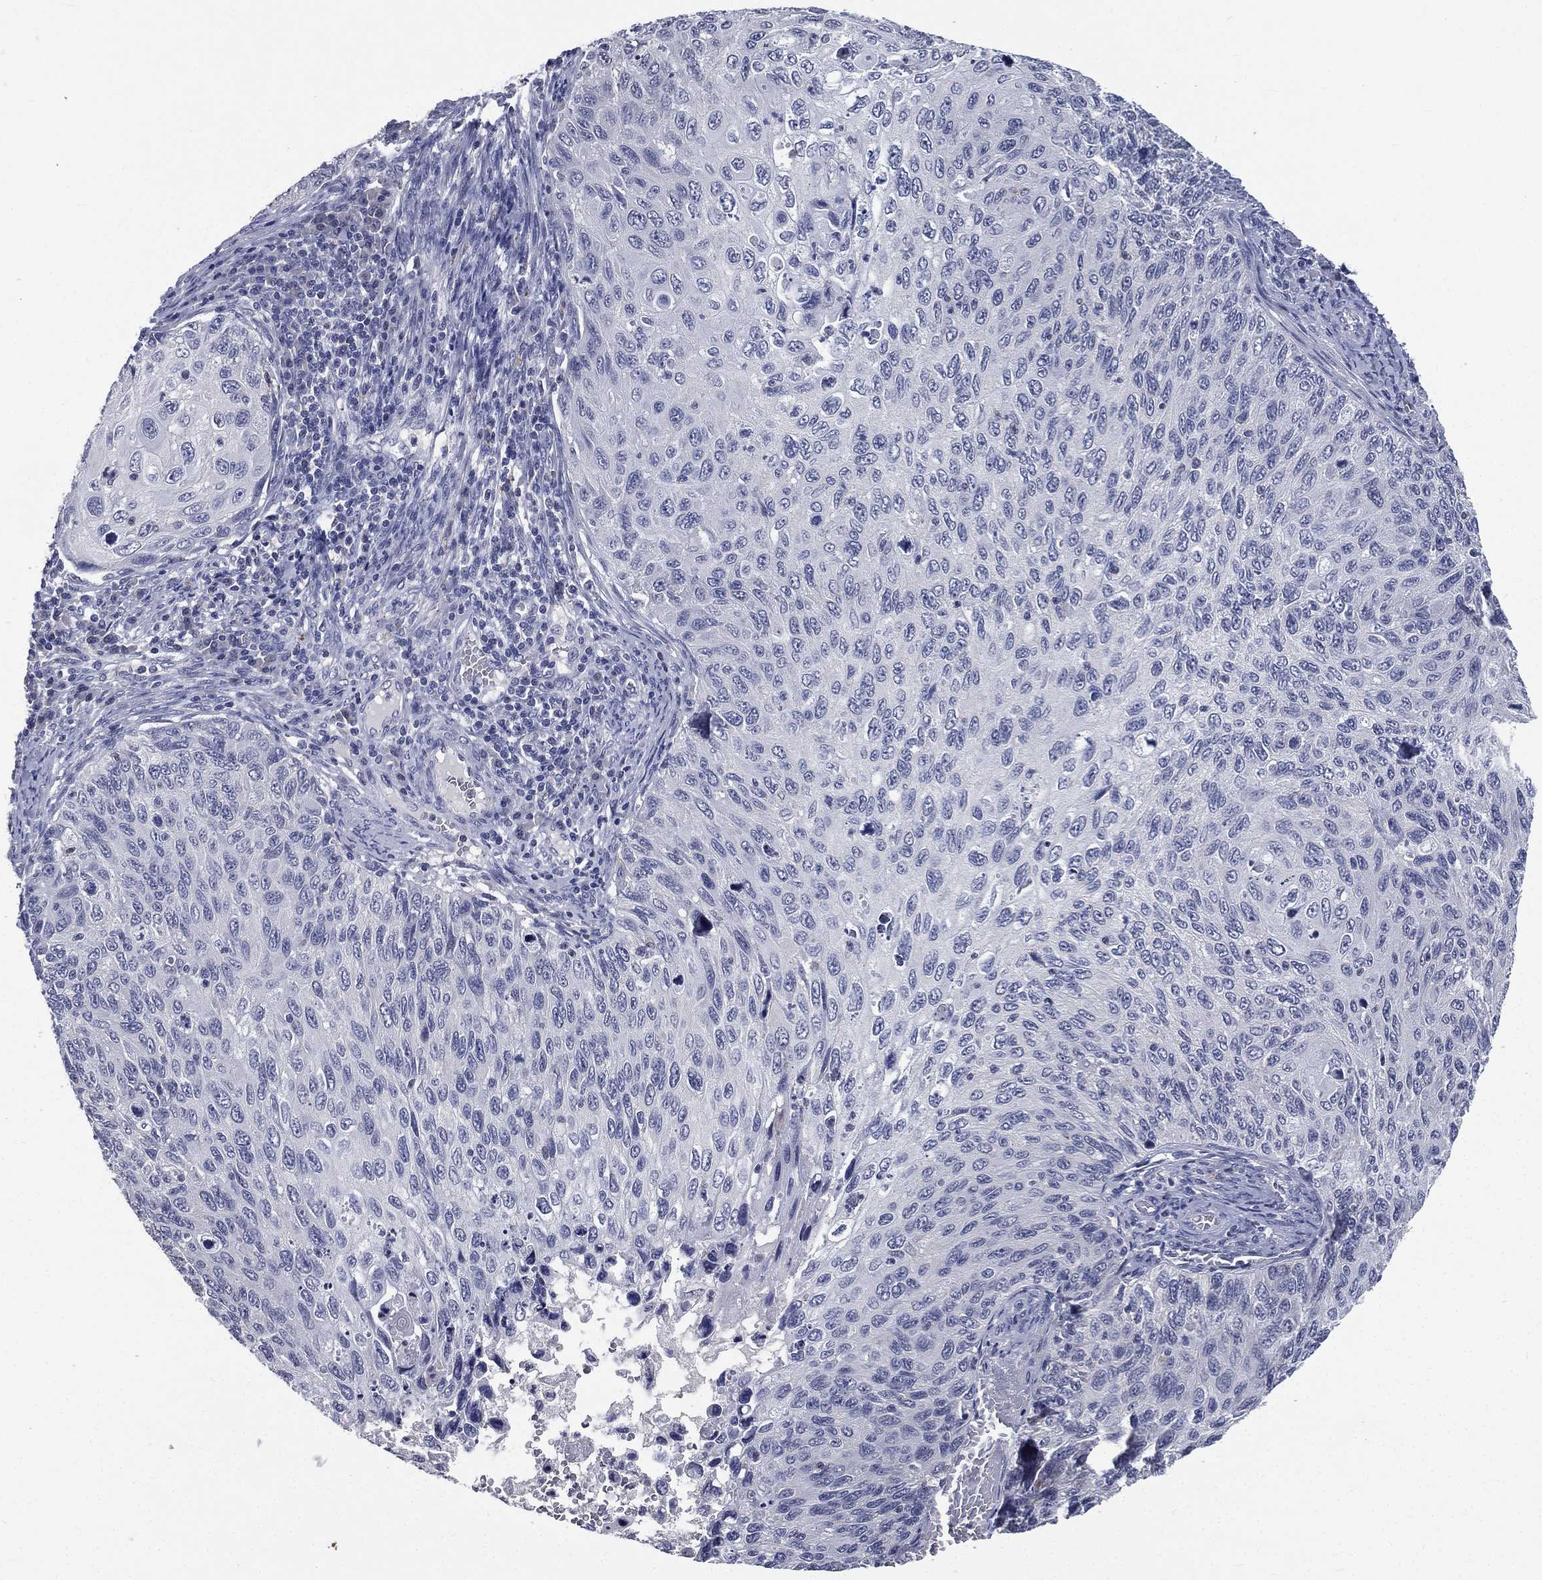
{"staining": {"intensity": "negative", "quantity": "none", "location": "none"}, "tissue": "cervical cancer", "cell_type": "Tumor cells", "image_type": "cancer", "snomed": [{"axis": "morphology", "description": "Squamous cell carcinoma, NOS"}, {"axis": "topography", "description": "Cervix"}], "caption": "Immunohistochemical staining of cervical cancer (squamous cell carcinoma) shows no significant expression in tumor cells.", "gene": "IFT27", "patient": {"sex": "female", "age": 70}}